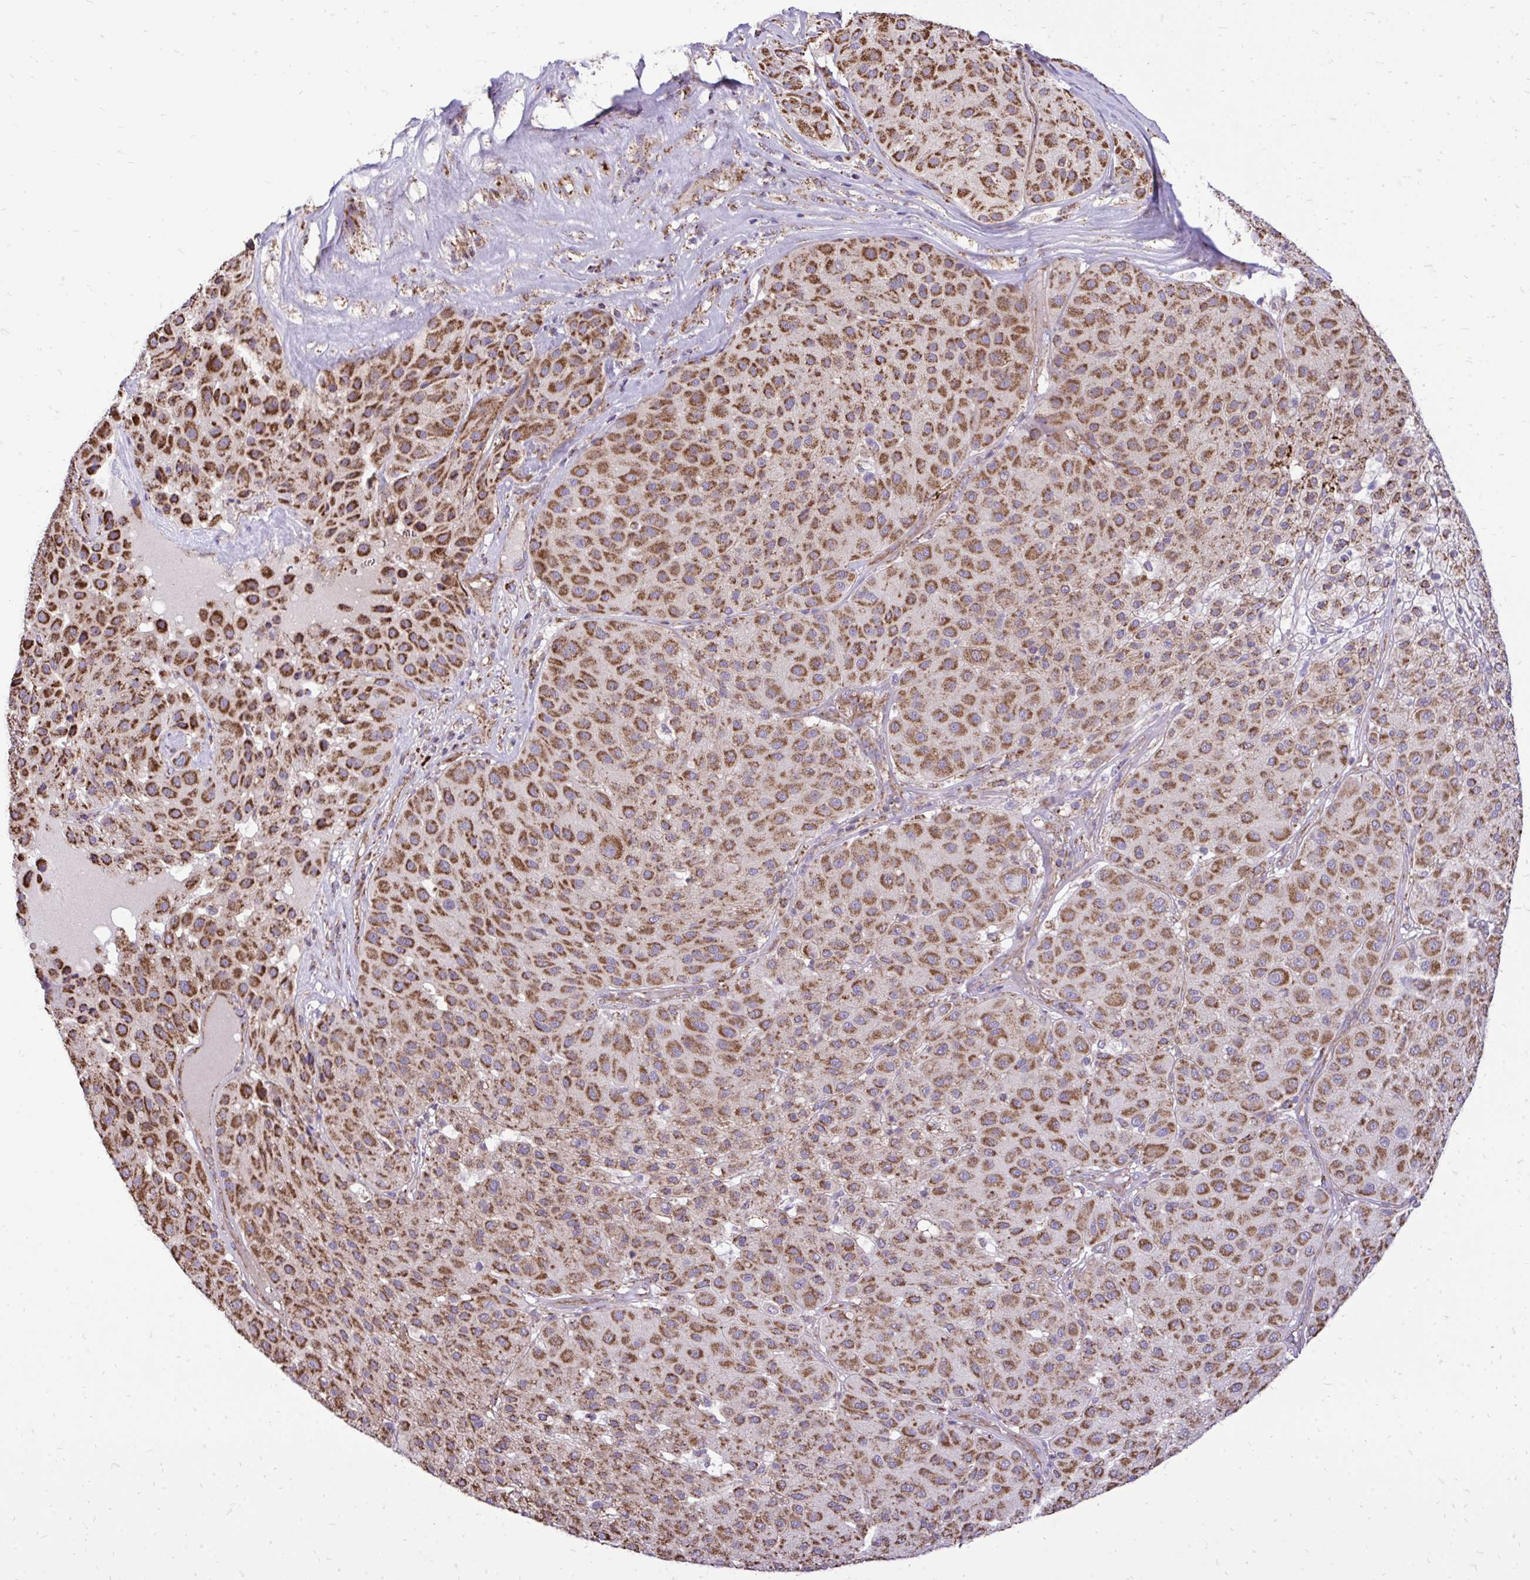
{"staining": {"intensity": "moderate", "quantity": ">75%", "location": "cytoplasmic/membranous"}, "tissue": "melanoma", "cell_type": "Tumor cells", "image_type": "cancer", "snomed": [{"axis": "morphology", "description": "Malignant melanoma, Metastatic site"}, {"axis": "topography", "description": "Smooth muscle"}], "caption": "Tumor cells reveal medium levels of moderate cytoplasmic/membranous positivity in about >75% of cells in human melanoma.", "gene": "UBE2C", "patient": {"sex": "male", "age": 41}}